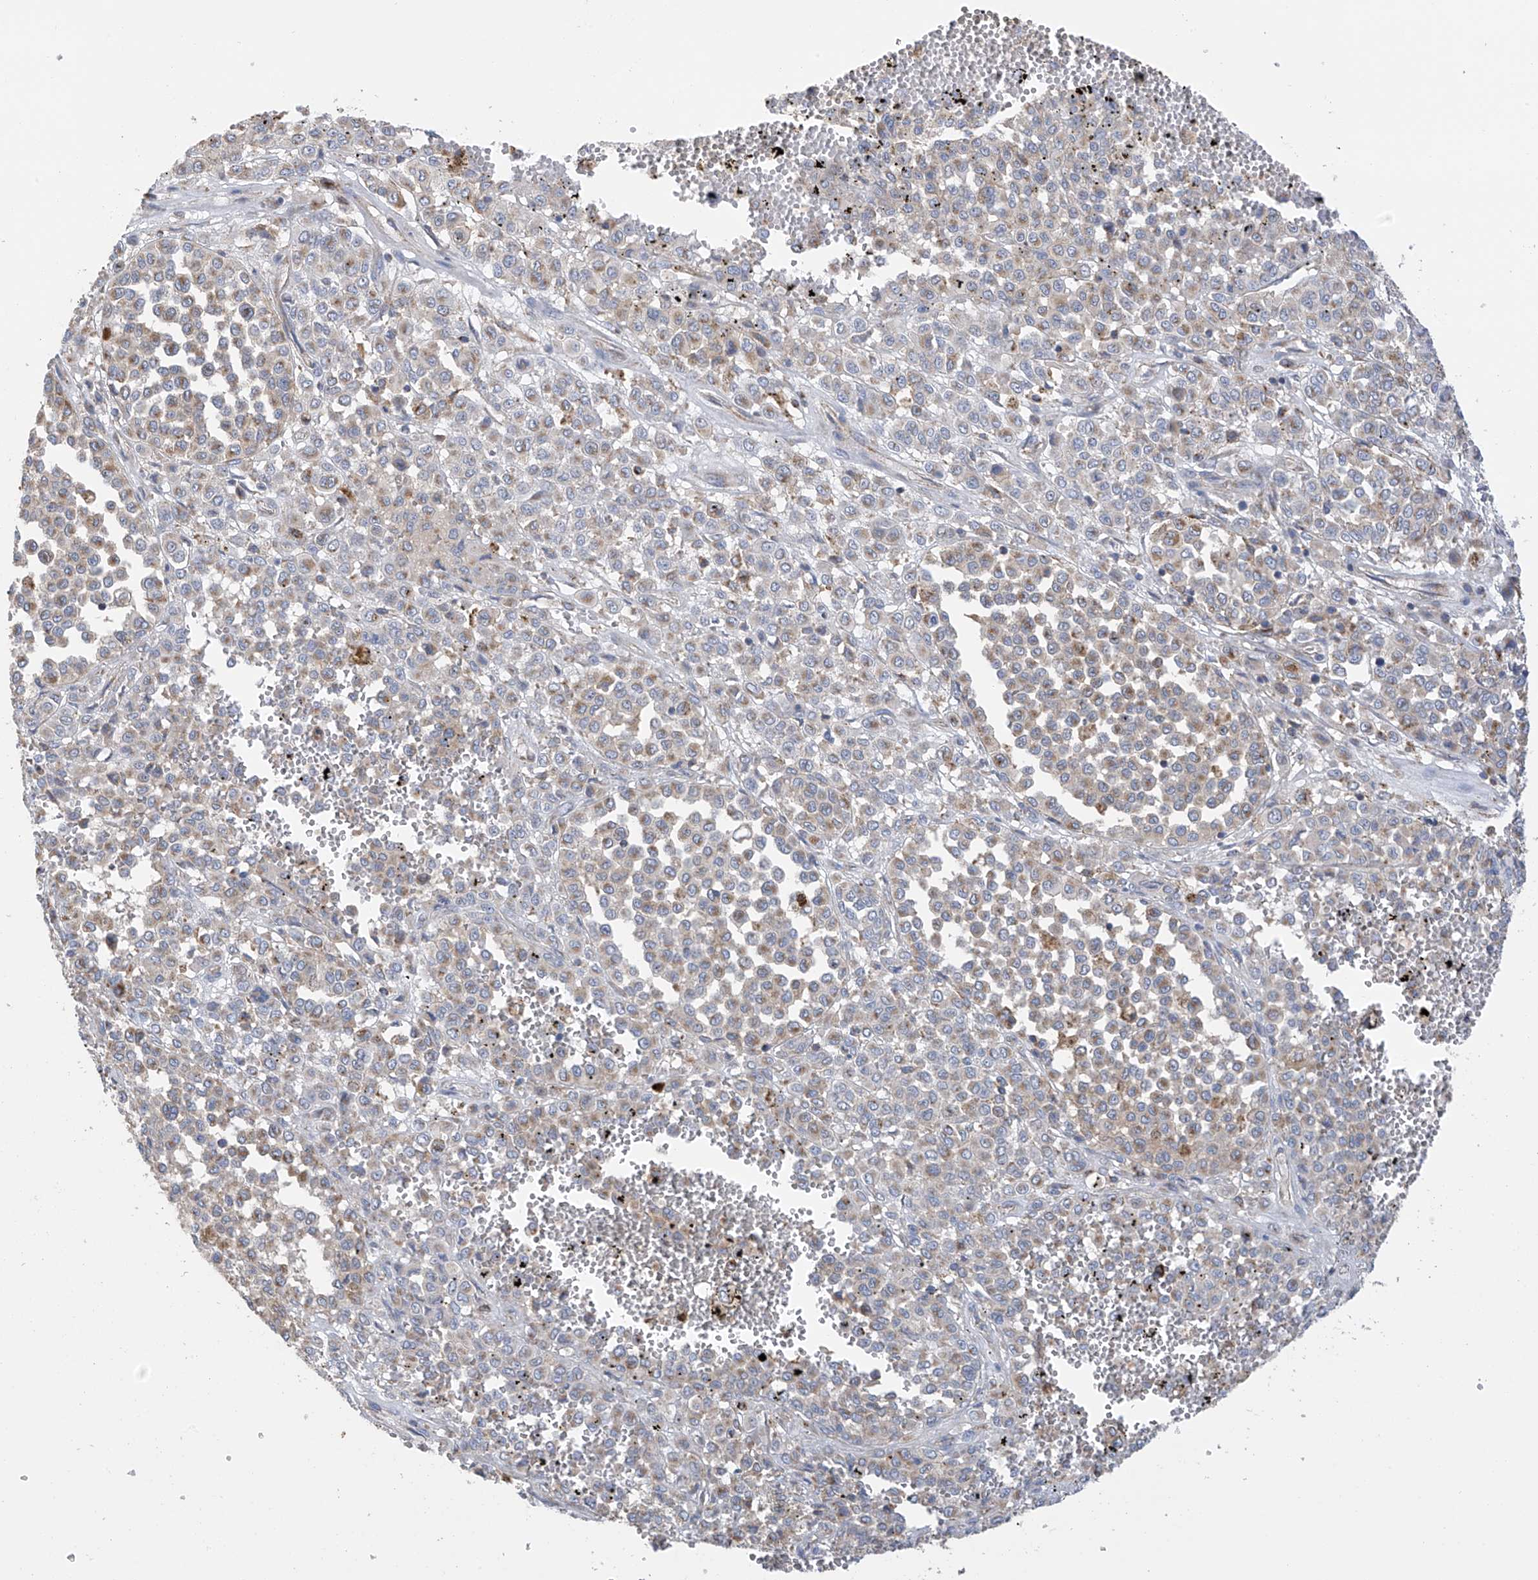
{"staining": {"intensity": "weak", "quantity": "25%-75%", "location": "cytoplasmic/membranous"}, "tissue": "melanoma", "cell_type": "Tumor cells", "image_type": "cancer", "snomed": [{"axis": "morphology", "description": "Malignant melanoma, Metastatic site"}, {"axis": "topography", "description": "Pancreas"}], "caption": "Malignant melanoma (metastatic site) stained with a brown dye reveals weak cytoplasmic/membranous positive positivity in approximately 25%-75% of tumor cells.", "gene": "ITM2B", "patient": {"sex": "female", "age": 30}}